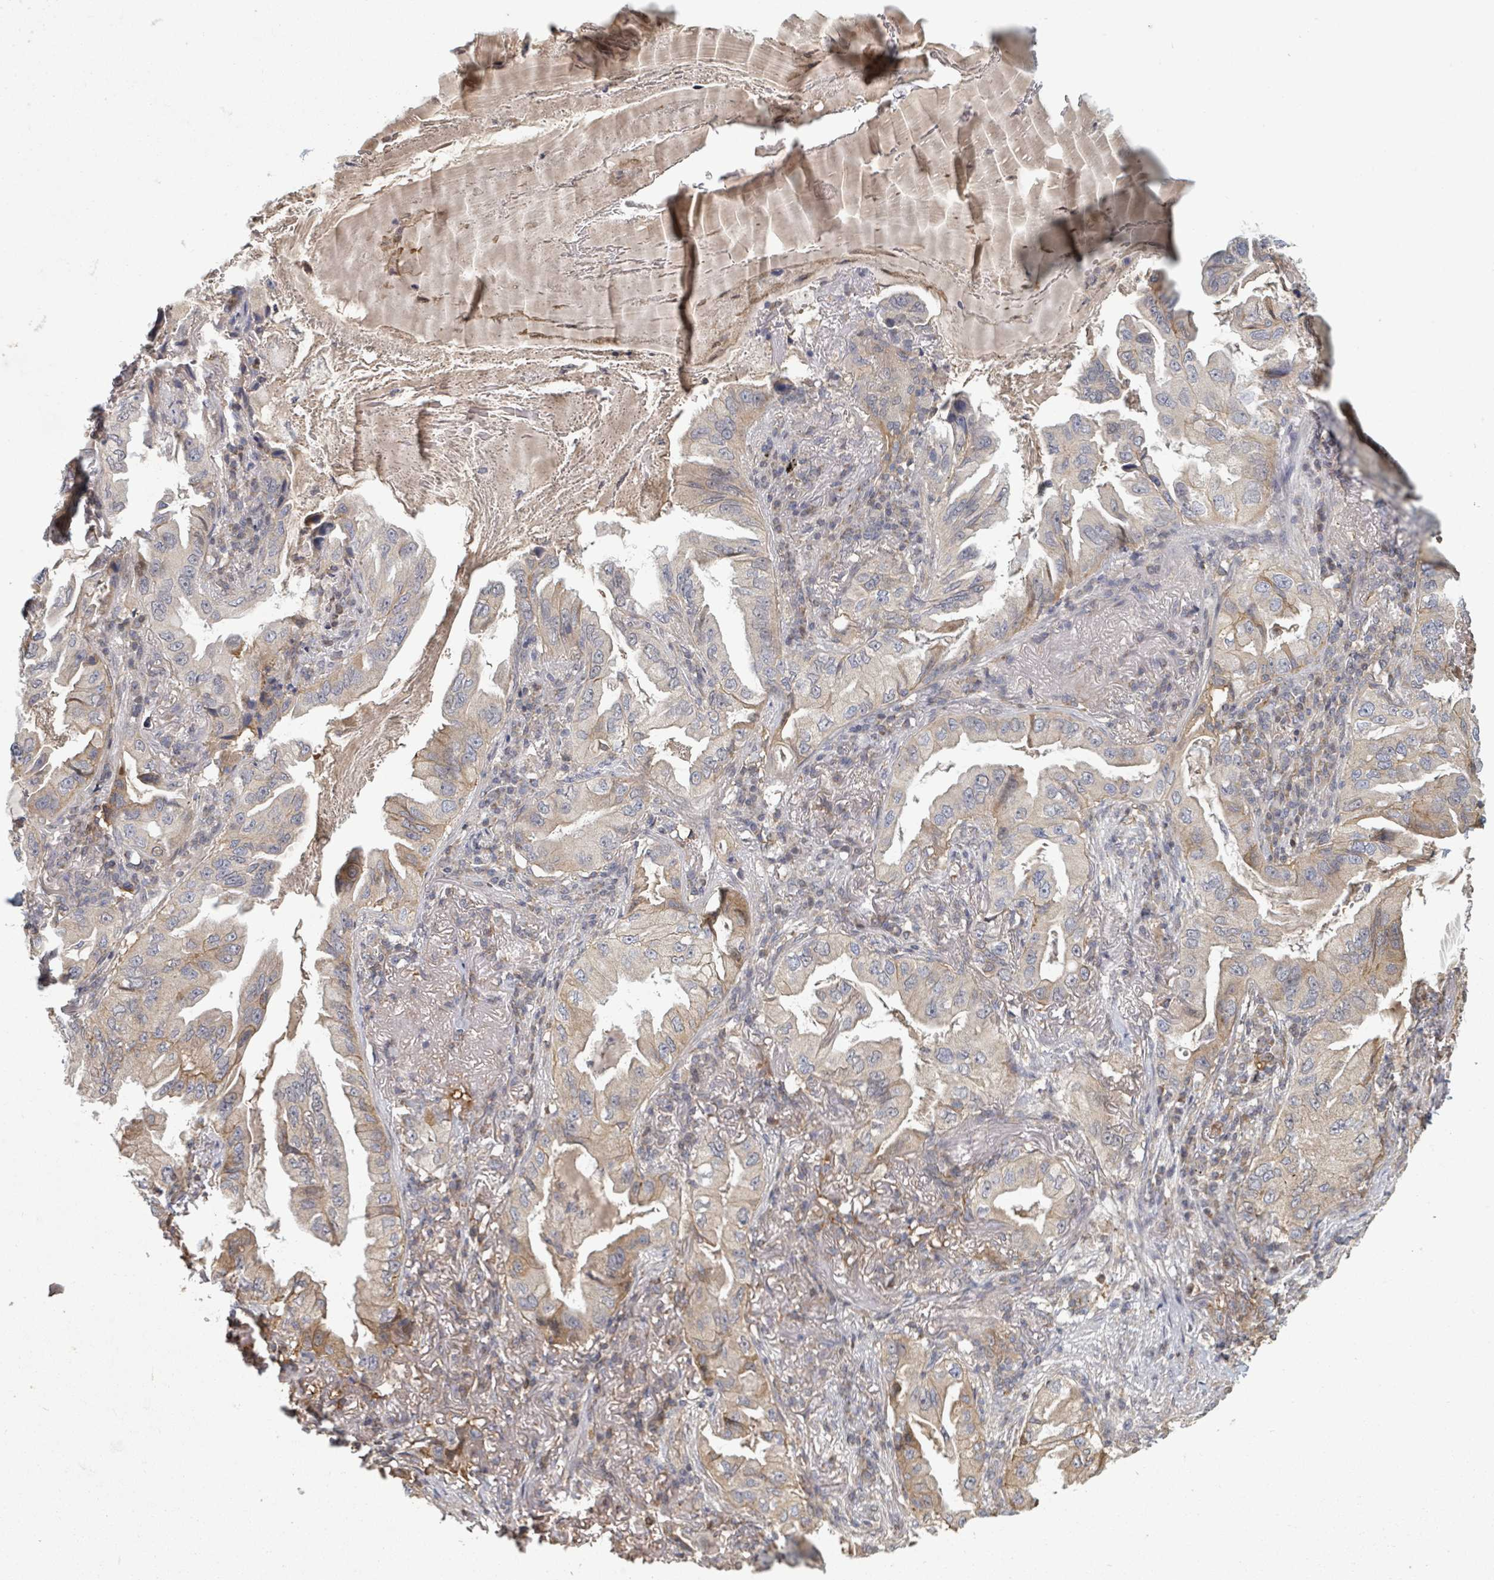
{"staining": {"intensity": "weak", "quantity": "<25%", "location": "cytoplasmic/membranous"}, "tissue": "lung cancer", "cell_type": "Tumor cells", "image_type": "cancer", "snomed": [{"axis": "morphology", "description": "Adenocarcinoma, NOS"}, {"axis": "topography", "description": "Lung"}], "caption": "An immunohistochemistry photomicrograph of lung cancer is shown. There is no staining in tumor cells of lung cancer.", "gene": "GABBR1", "patient": {"sex": "female", "age": 69}}